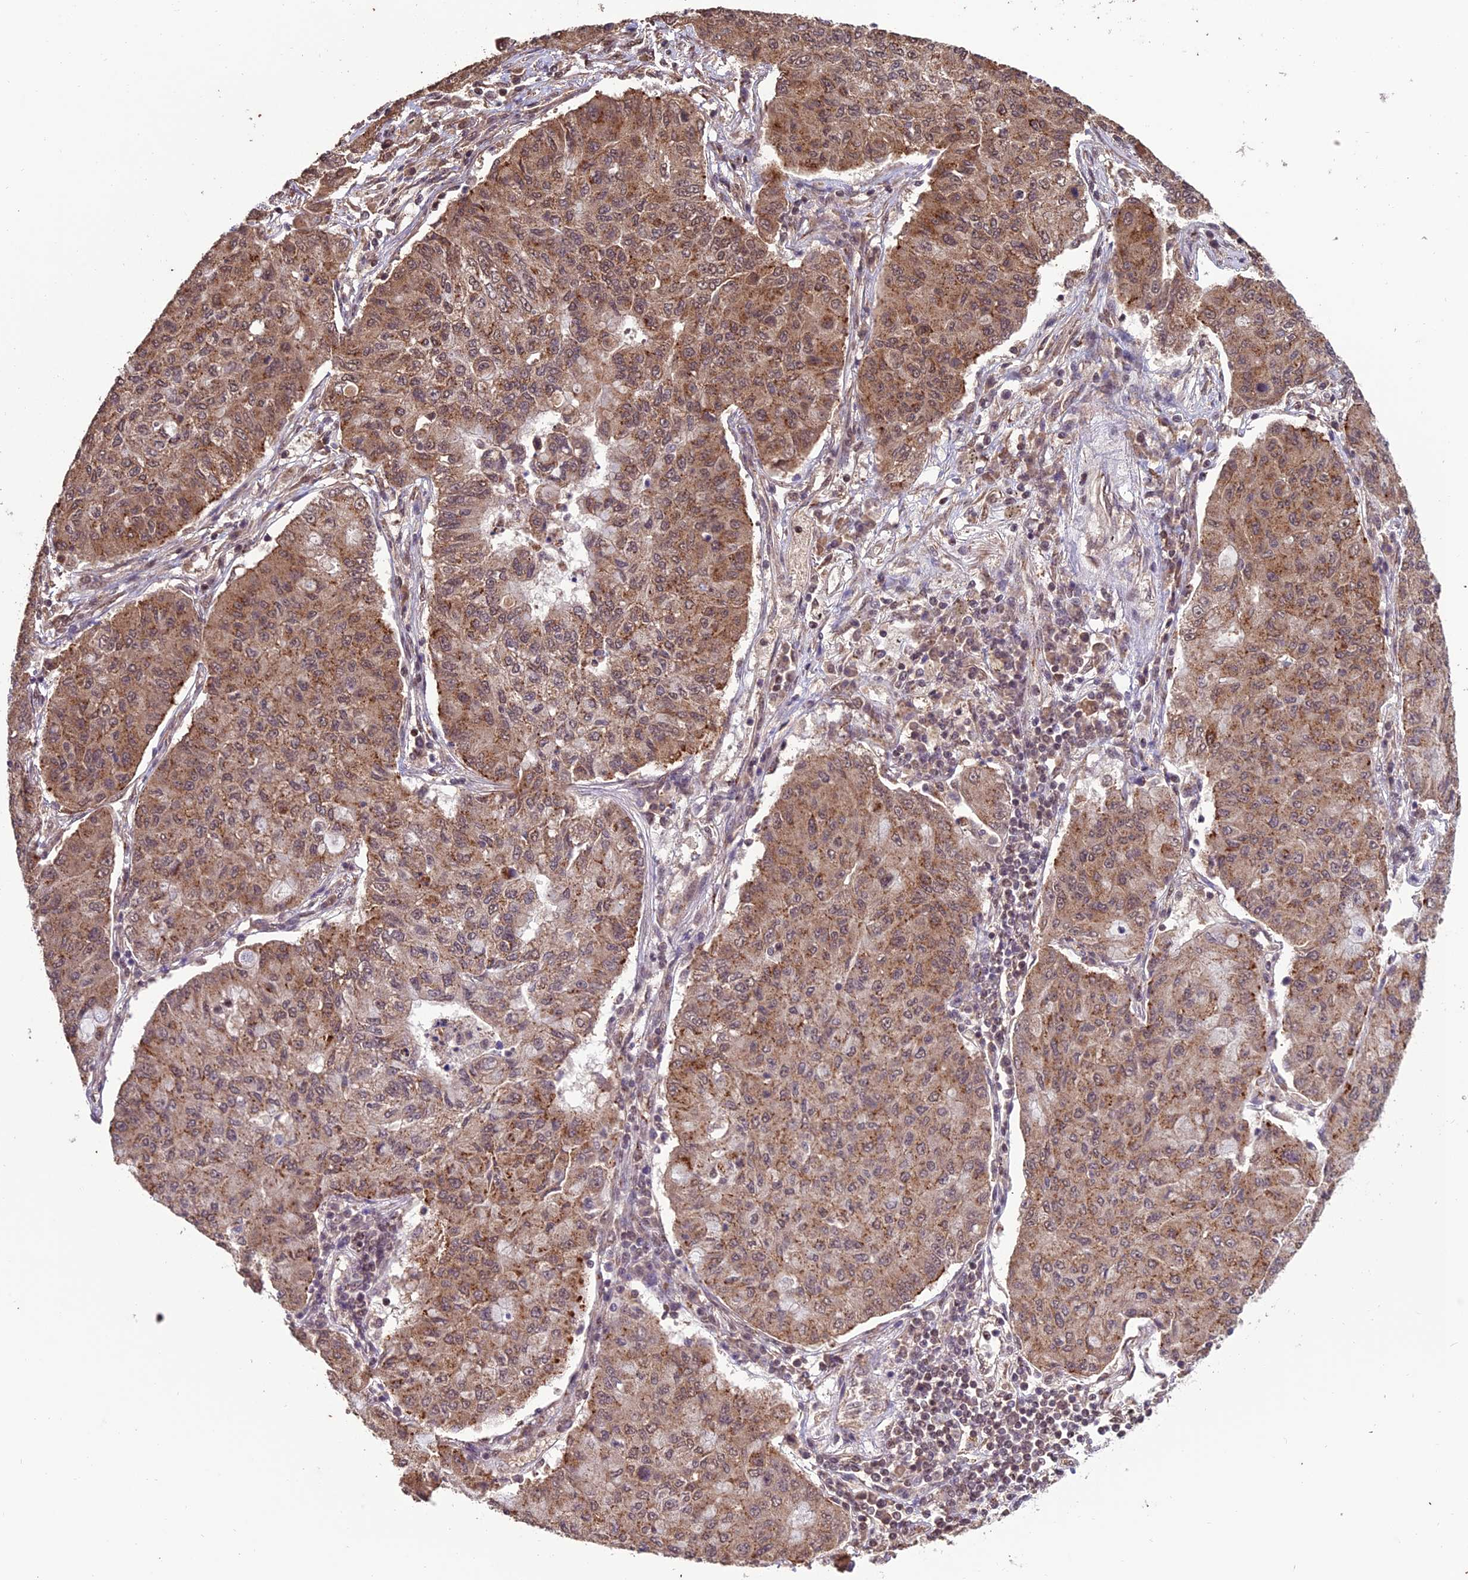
{"staining": {"intensity": "moderate", "quantity": ">75%", "location": "cytoplasmic/membranous,nuclear"}, "tissue": "lung cancer", "cell_type": "Tumor cells", "image_type": "cancer", "snomed": [{"axis": "morphology", "description": "Squamous cell carcinoma, NOS"}, {"axis": "topography", "description": "Lung"}], "caption": "Immunohistochemical staining of lung squamous cell carcinoma exhibits medium levels of moderate cytoplasmic/membranous and nuclear protein staining in about >75% of tumor cells.", "gene": "CABIN1", "patient": {"sex": "male", "age": 74}}